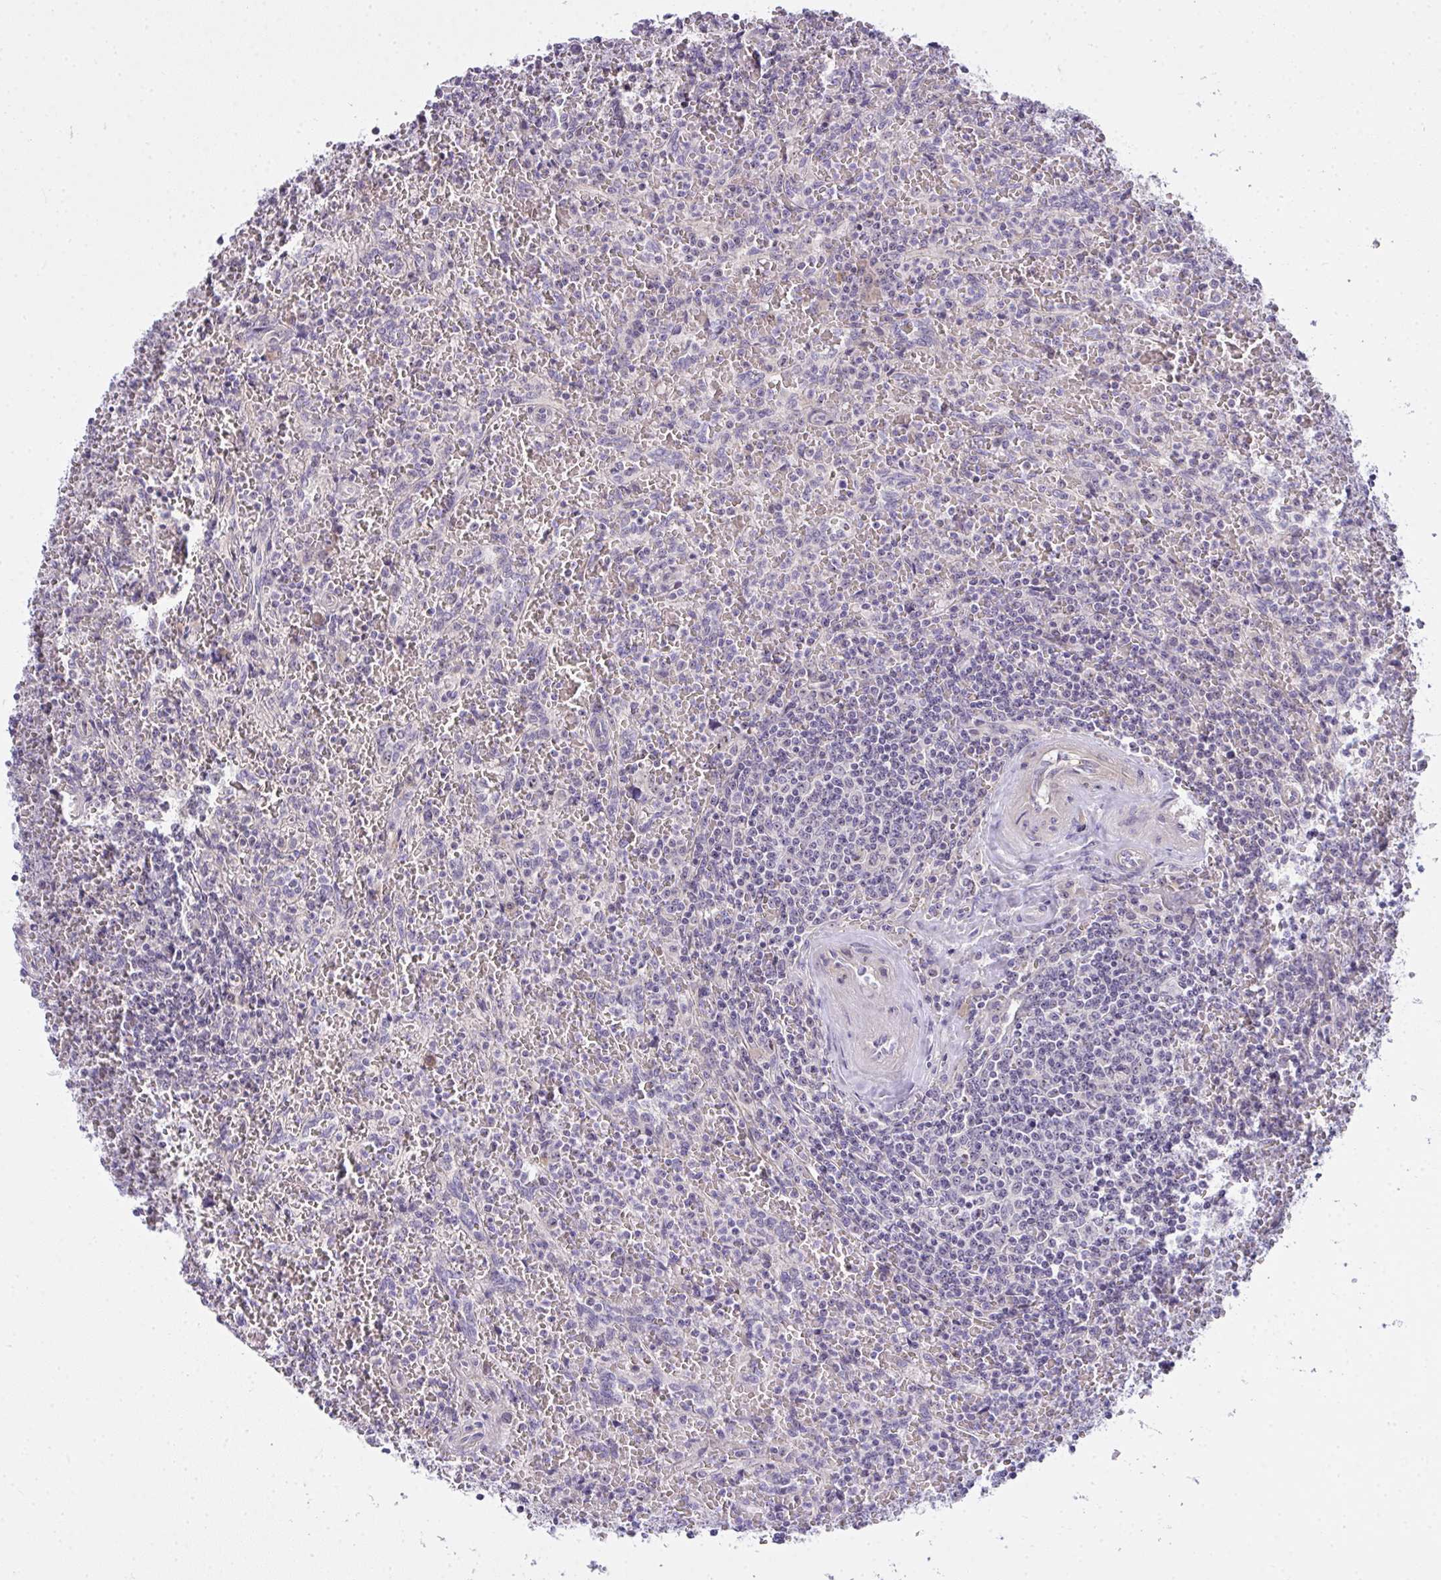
{"staining": {"intensity": "negative", "quantity": "none", "location": "none"}, "tissue": "lymphoma", "cell_type": "Tumor cells", "image_type": "cancer", "snomed": [{"axis": "morphology", "description": "Malignant lymphoma, non-Hodgkin's type, Low grade"}, {"axis": "topography", "description": "Spleen"}], "caption": "High power microscopy photomicrograph of an immunohistochemistry (IHC) micrograph of low-grade malignant lymphoma, non-Hodgkin's type, revealing no significant expression in tumor cells.", "gene": "NT5C1A", "patient": {"sex": "female", "age": 64}}